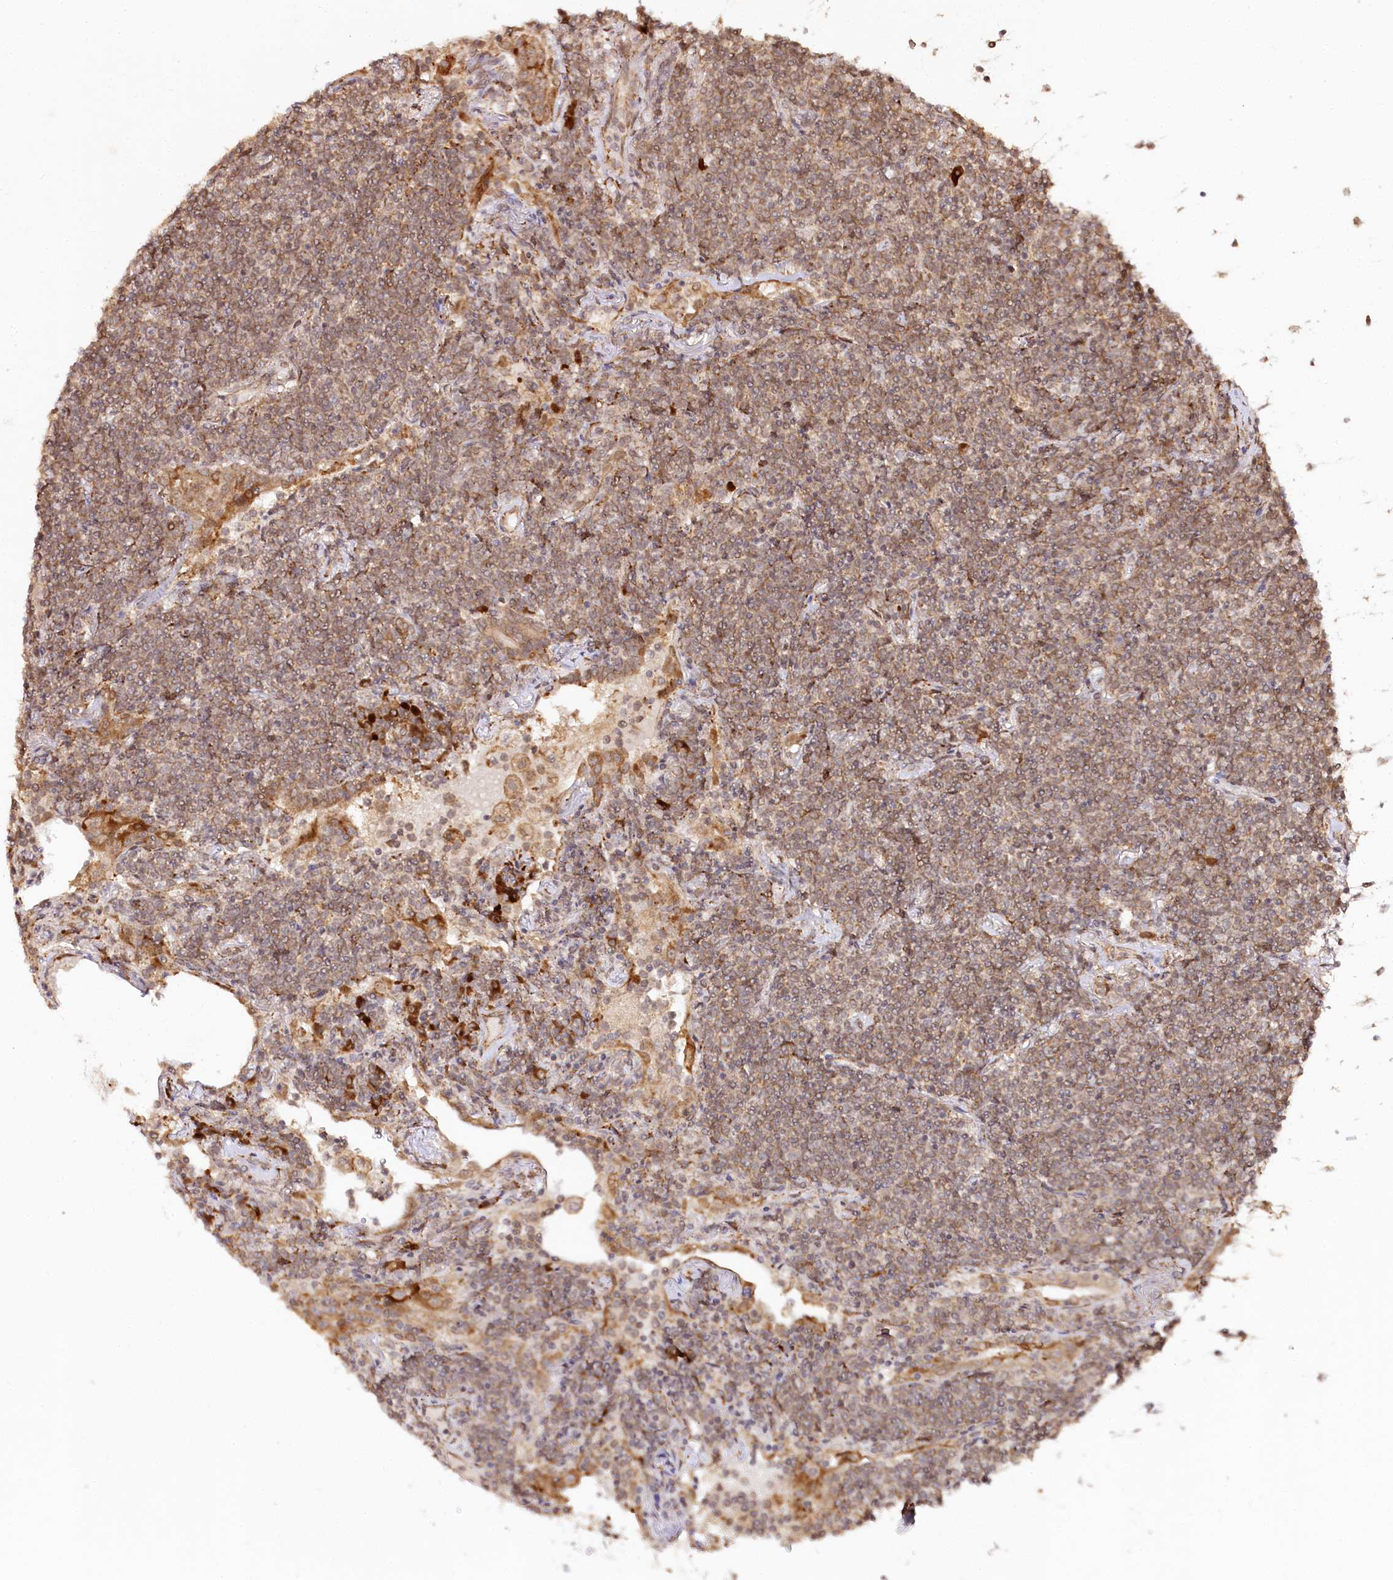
{"staining": {"intensity": "moderate", "quantity": ">75%", "location": "cytoplasmic/membranous"}, "tissue": "lymphoma", "cell_type": "Tumor cells", "image_type": "cancer", "snomed": [{"axis": "morphology", "description": "Malignant lymphoma, non-Hodgkin's type, Low grade"}, {"axis": "topography", "description": "Lung"}], "caption": "A histopathology image of human low-grade malignant lymphoma, non-Hodgkin's type stained for a protein reveals moderate cytoplasmic/membranous brown staining in tumor cells. (brown staining indicates protein expression, while blue staining denotes nuclei).", "gene": "ENSG00000144785", "patient": {"sex": "female", "age": 71}}